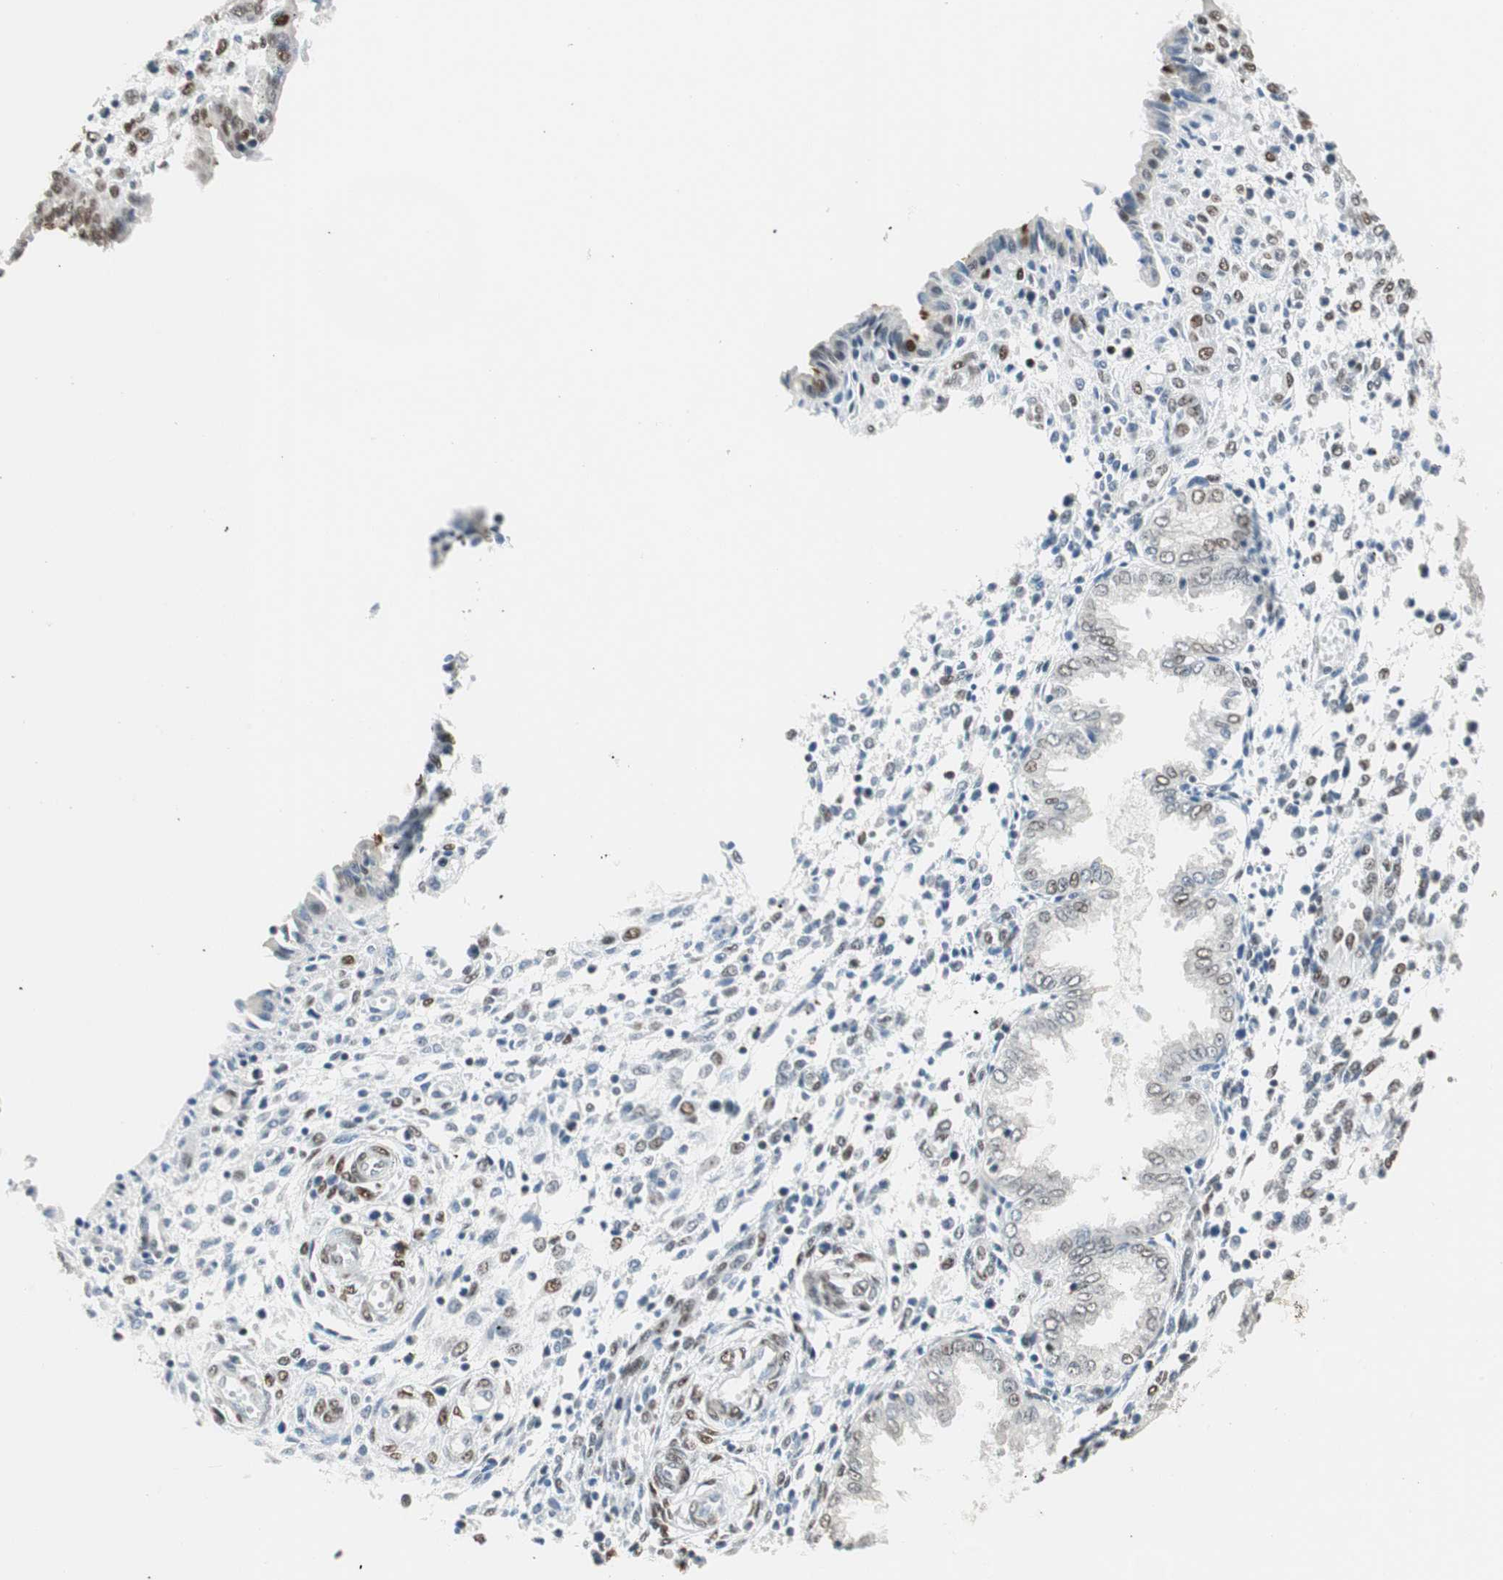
{"staining": {"intensity": "moderate", "quantity": "<25%", "location": "nuclear"}, "tissue": "endometrium", "cell_type": "Cells in endometrial stroma", "image_type": "normal", "snomed": [{"axis": "morphology", "description": "Normal tissue, NOS"}, {"axis": "topography", "description": "Endometrium"}], "caption": "Endometrium stained with a protein marker demonstrates moderate staining in cells in endometrial stroma.", "gene": "ZBTB17", "patient": {"sex": "female", "age": 33}}